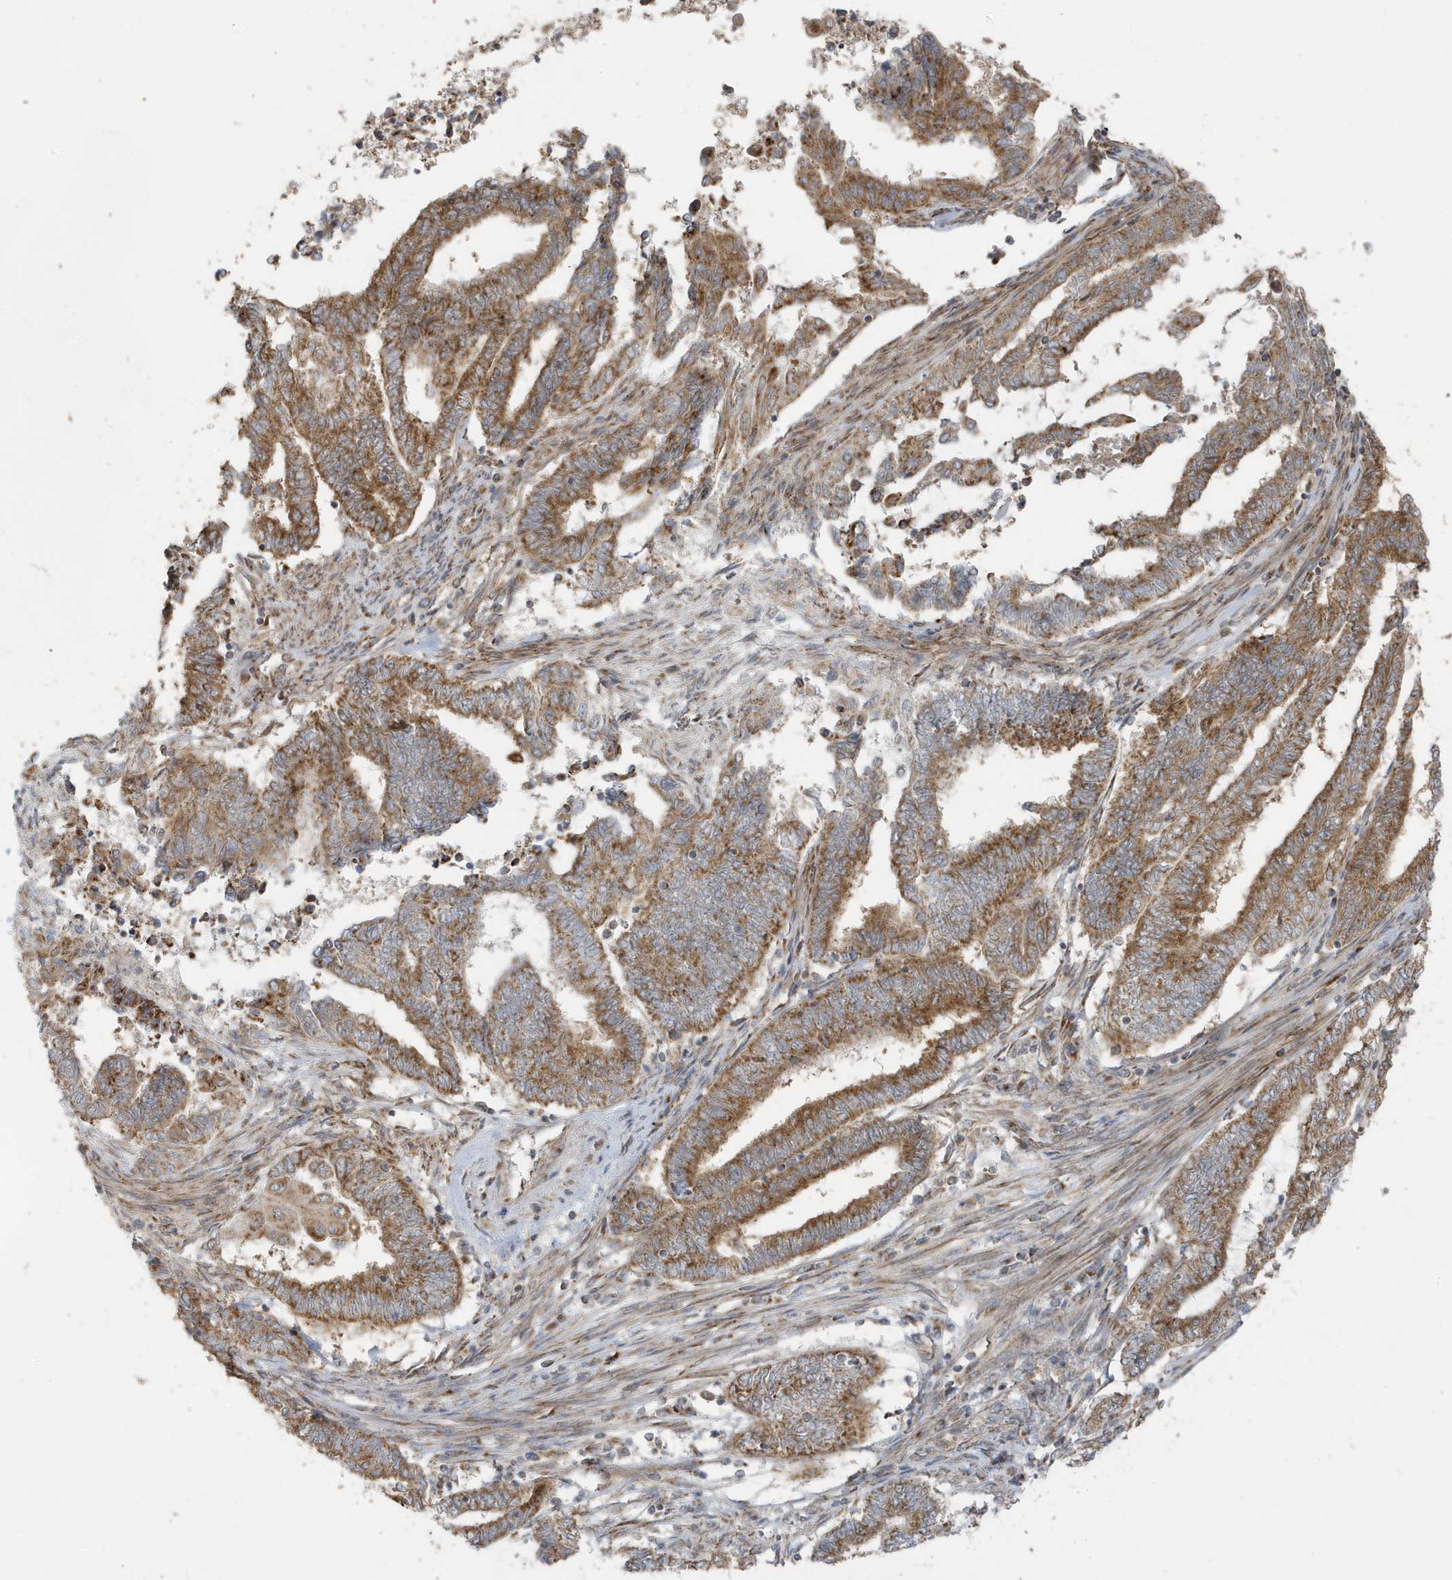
{"staining": {"intensity": "moderate", "quantity": ">75%", "location": "cytoplasmic/membranous"}, "tissue": "endometrial cancer", "cell_type": "Tumor cells", "image_type": "cancer", "snomed": [{"axis": "morphology", "description": "Adenocarcinoma, NOS"}, {"axis": "topography", "description": "Uterus"}, {"axis": "topography", "description": "Endometrium"}], "caption": "A high-resolution histopathology image shows immunohistochemistry staining of endometrial cancer (adenocarcinoma), which displays moderate cytoplasmic/membranous staining in about >75% of tumor cells.", "gene": "GOLGA4", "patient": {"sex": "female", "age": 70}}